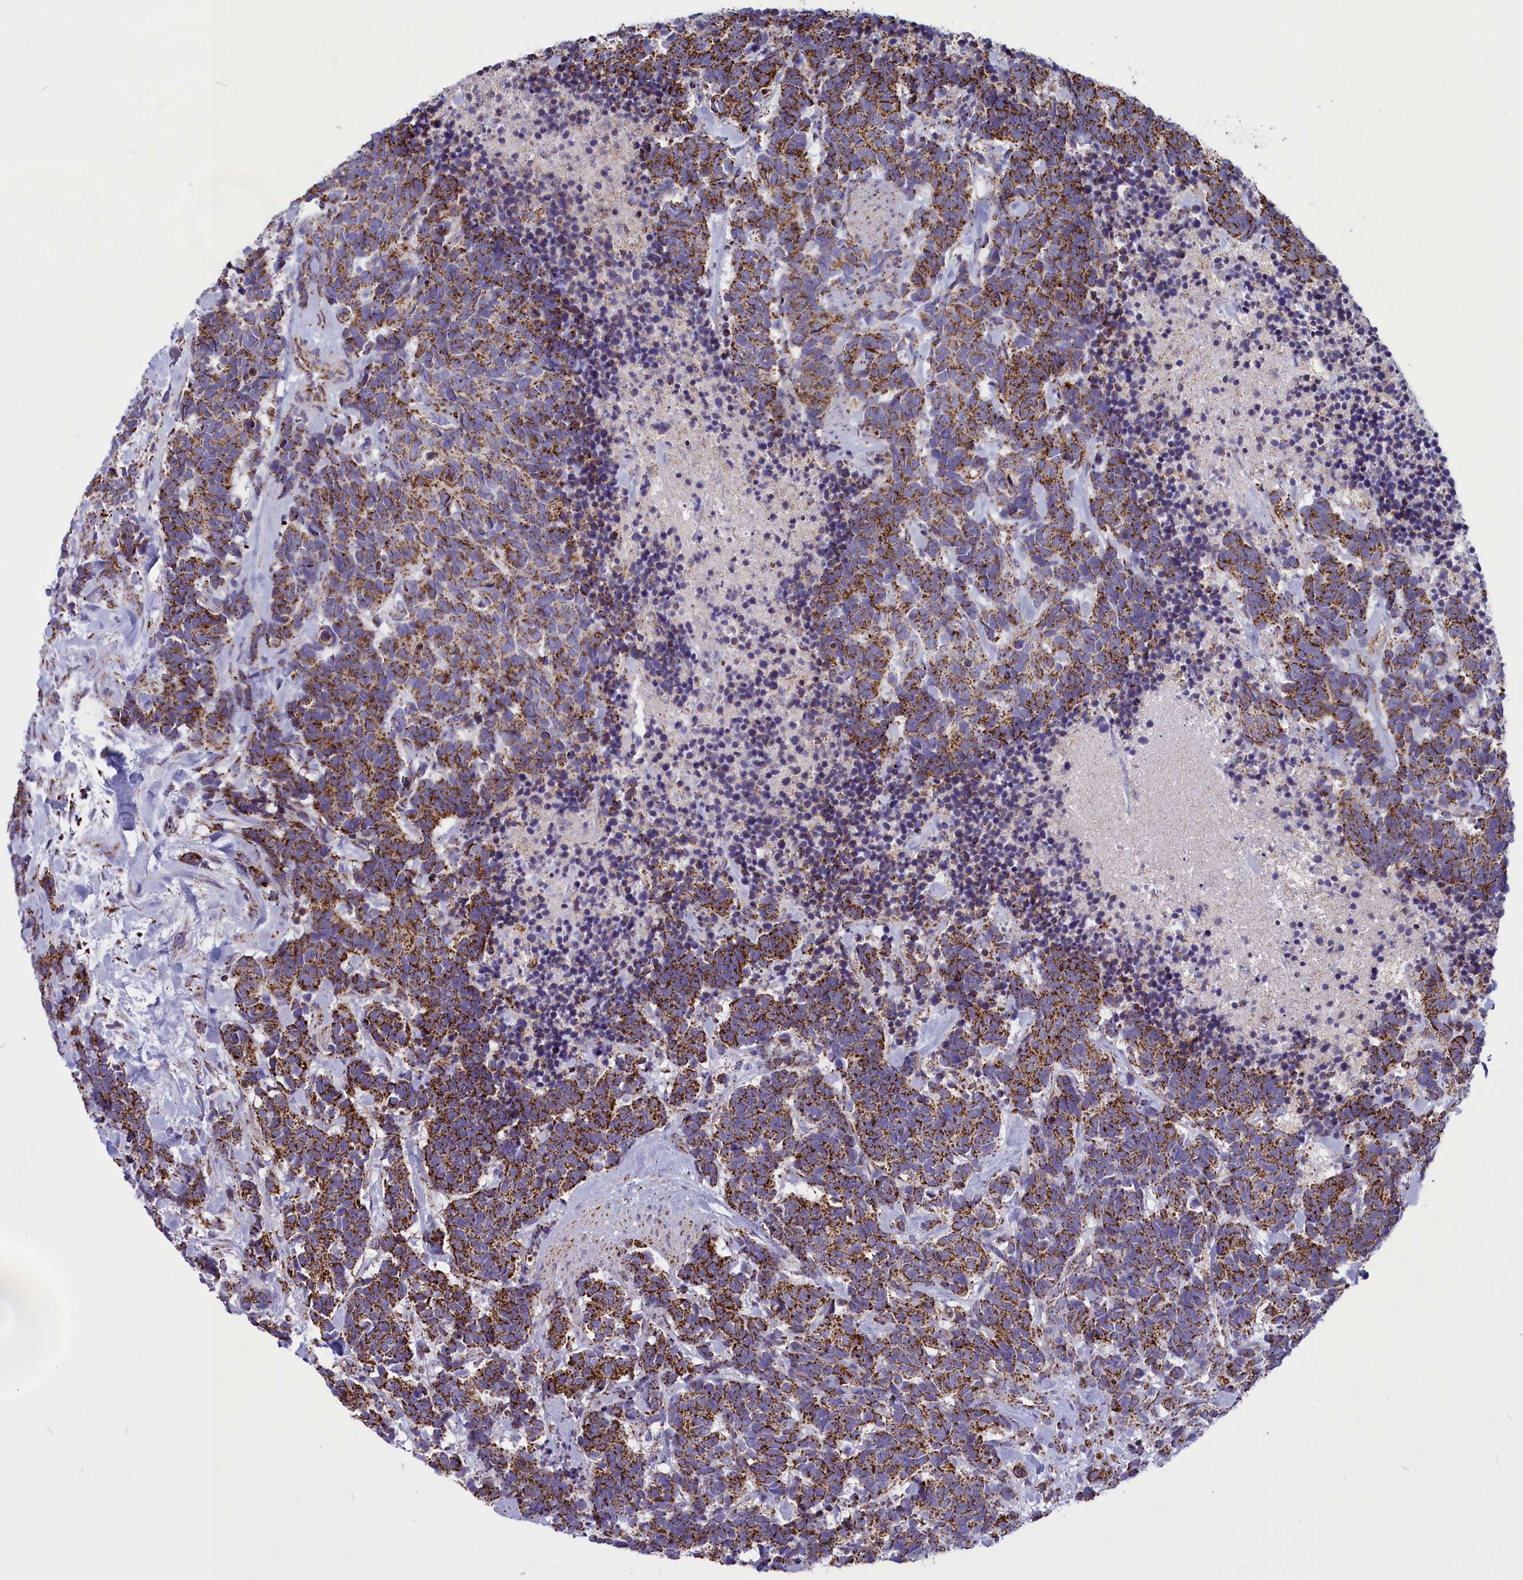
{"staining": {"intensity": "strong", "quantity": ">75%", "location": "cytoplasmic/membranous"}, "tissue": "carcinoid", "cell_type": "Tumor cells", "image_type": "cancer", "snomed": [{"axis": "morphology", "description": "Carcinoma, NOS"}, {"axis": "morphology", "description": "Carcinoid, malignant, NOS"}, {"axis": "topography", "description": "Prostate"}], "caption": "Carcinoid stained with a protein marker shows strong staining in tumor cells.", "gene": "ISOC2", "patient": {"sex": "male", "age": 57}}